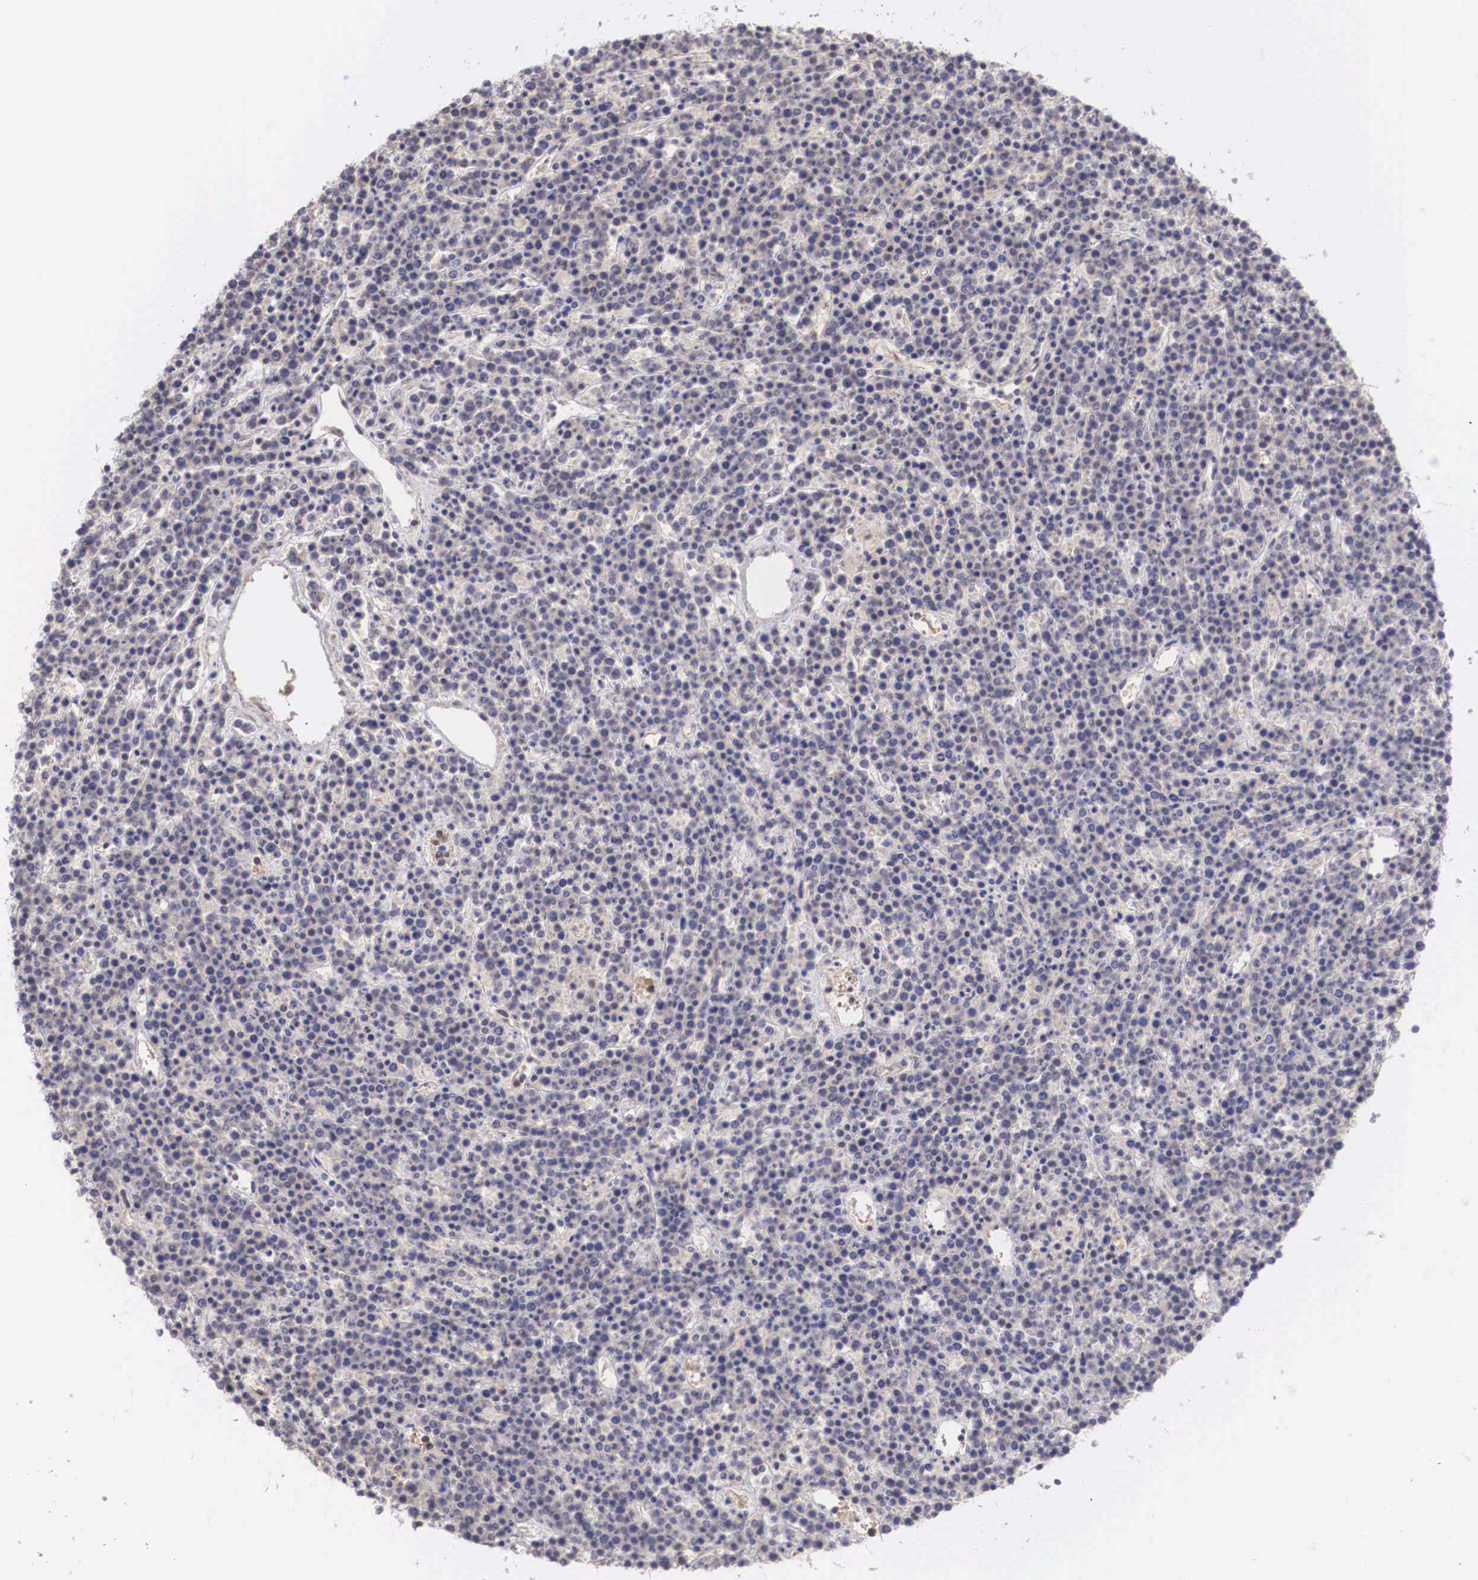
{"staining": {"intensity": "negative", "quantity": "none", "location": "none"}, "tissue": "lymphoma", "cell_type": "Tumor cells", "image_type": "cancer", "snomed": [{"axis": "morphology", "description": "Malignant lymphoma, non-Hodgkin's type, High grade"}, {"axis": "topography", "description": "Ovary"}], "caption": "An image of malignant lymphoma, non-Hodgkin's type (high-grade) stained for a protein reveals no brown staining in tumor cells.", "gene": "DNAJB7", "patient": {"sex": "female", "age": 56}}